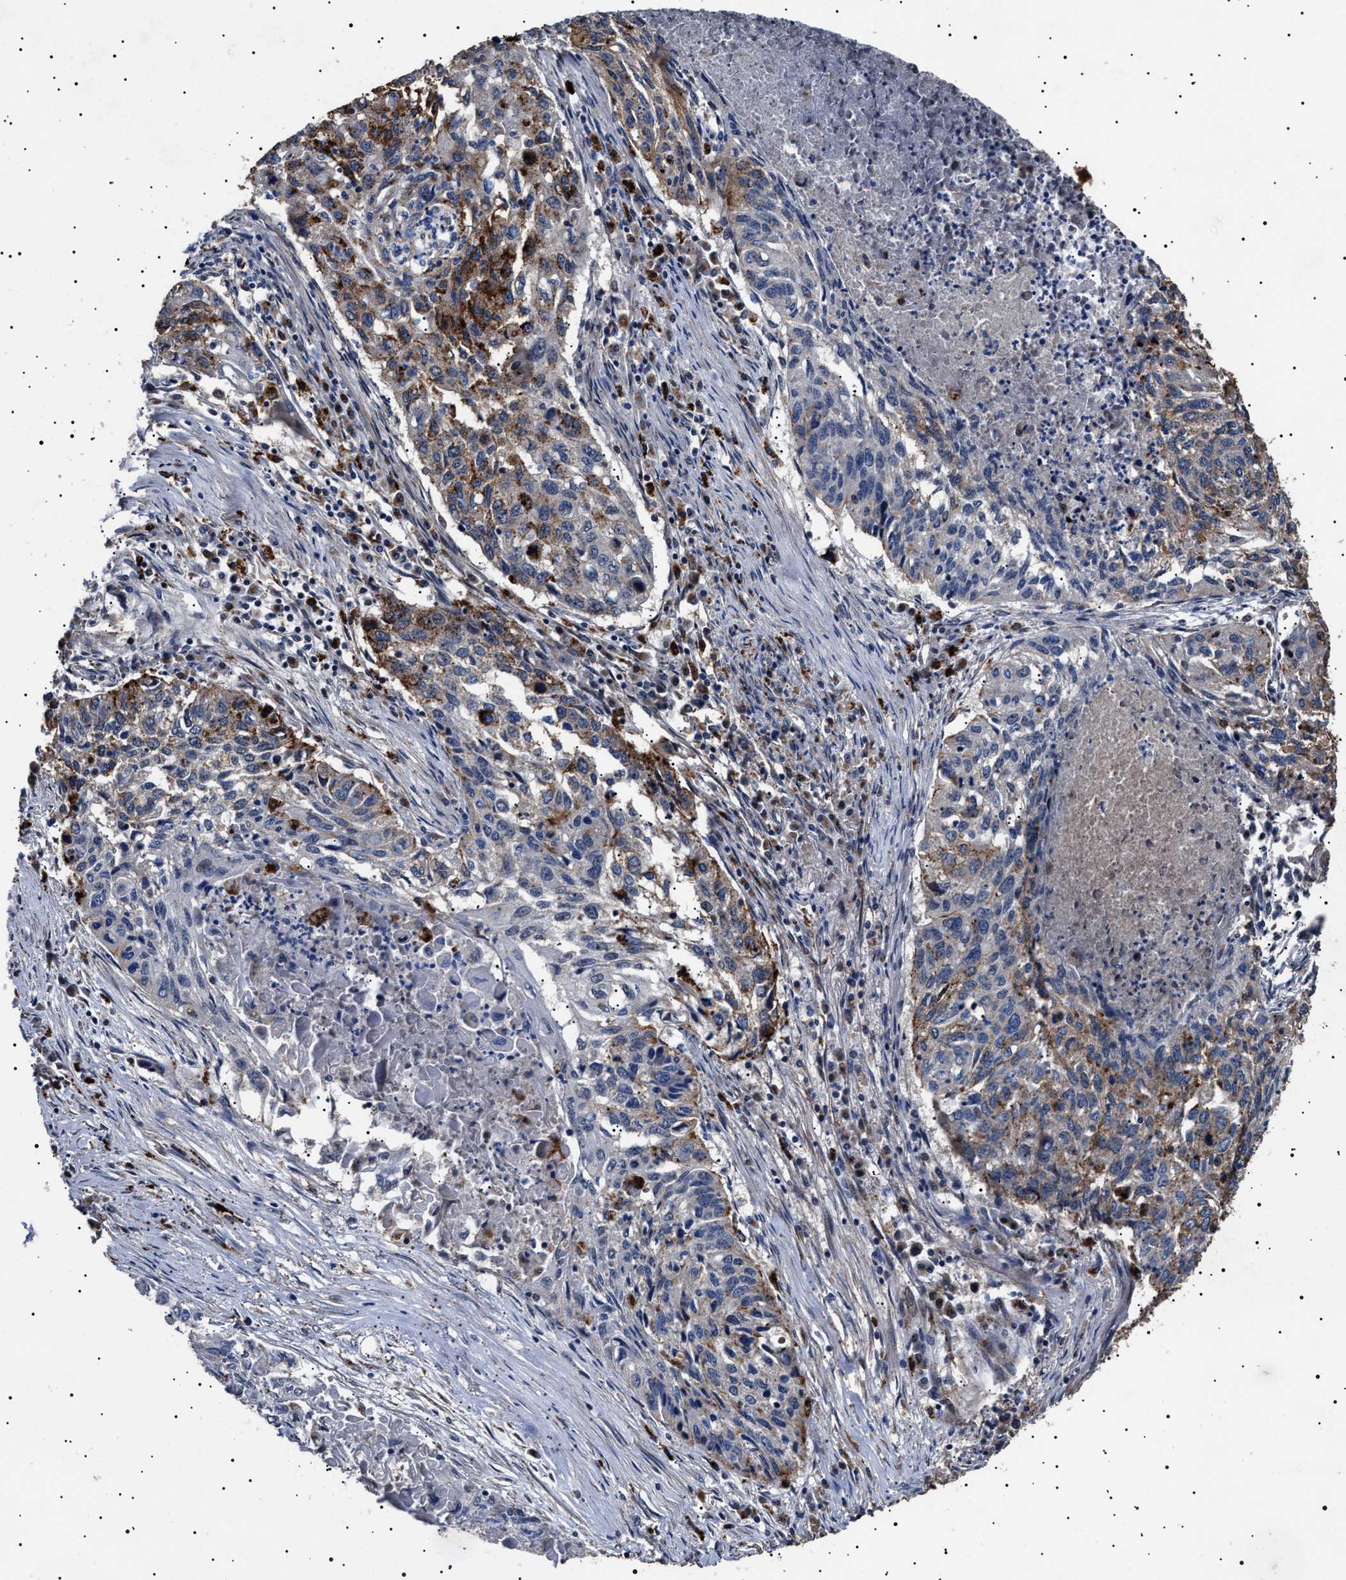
{"staining": {"intensity": "moderate", "quantity": "<25%", "location": "cytoplasmic/membranous"}, "tissue": "lung cancer", "cell_type": "Tumor cells", "image_type": "cancer", "snomed": [{"axis": "morphology", "description": "Squamous cell carcinoma, NOS"}, {"axis": "topography", "description": "Lung"}], "caption": "Protein staining demonstrates moderate cytoplasmic/membranous staining in approximately <25% of tumor cells in lung cancer.", "gene": "RAB34", "patient": {"sex": "female", "age": 63}}